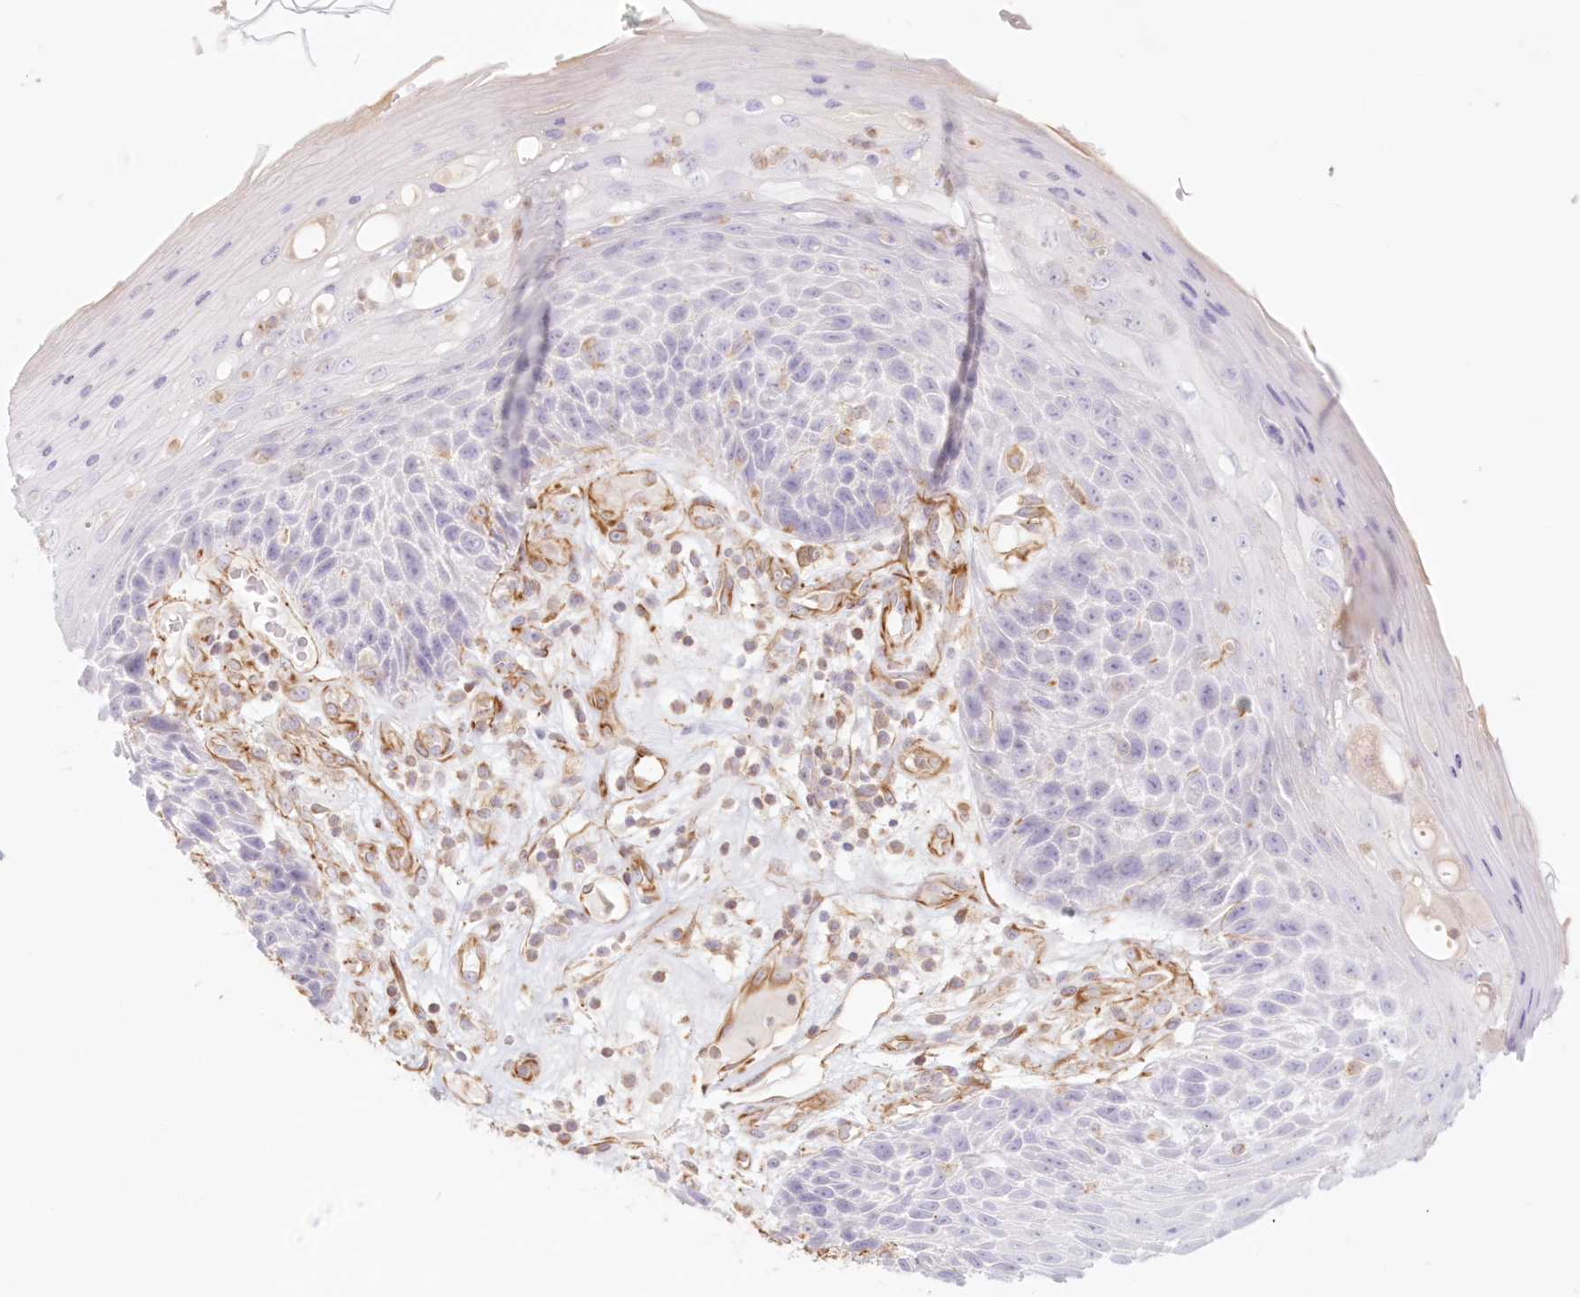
{"staining": {"intensity": "negative", "quantity": "none", "location": "none"}, "tissue": "skin cancer", "cell_type": "Tumor cells", "image_type": "cancer", "snomed": [{"axis": "morphology", "description": "Squamous cell carcinoma, NOS"}, {"axis": "topography", "description": "Skin"}], "caption": "High power microscopy image of an immunohistochemistry (IHC) image of skin cancer (squamous cell carcinoma), revealing no significant expression in tumor cells.", "gene": "DMRTB1", "patient": {"sex": "female", "age": 88}}